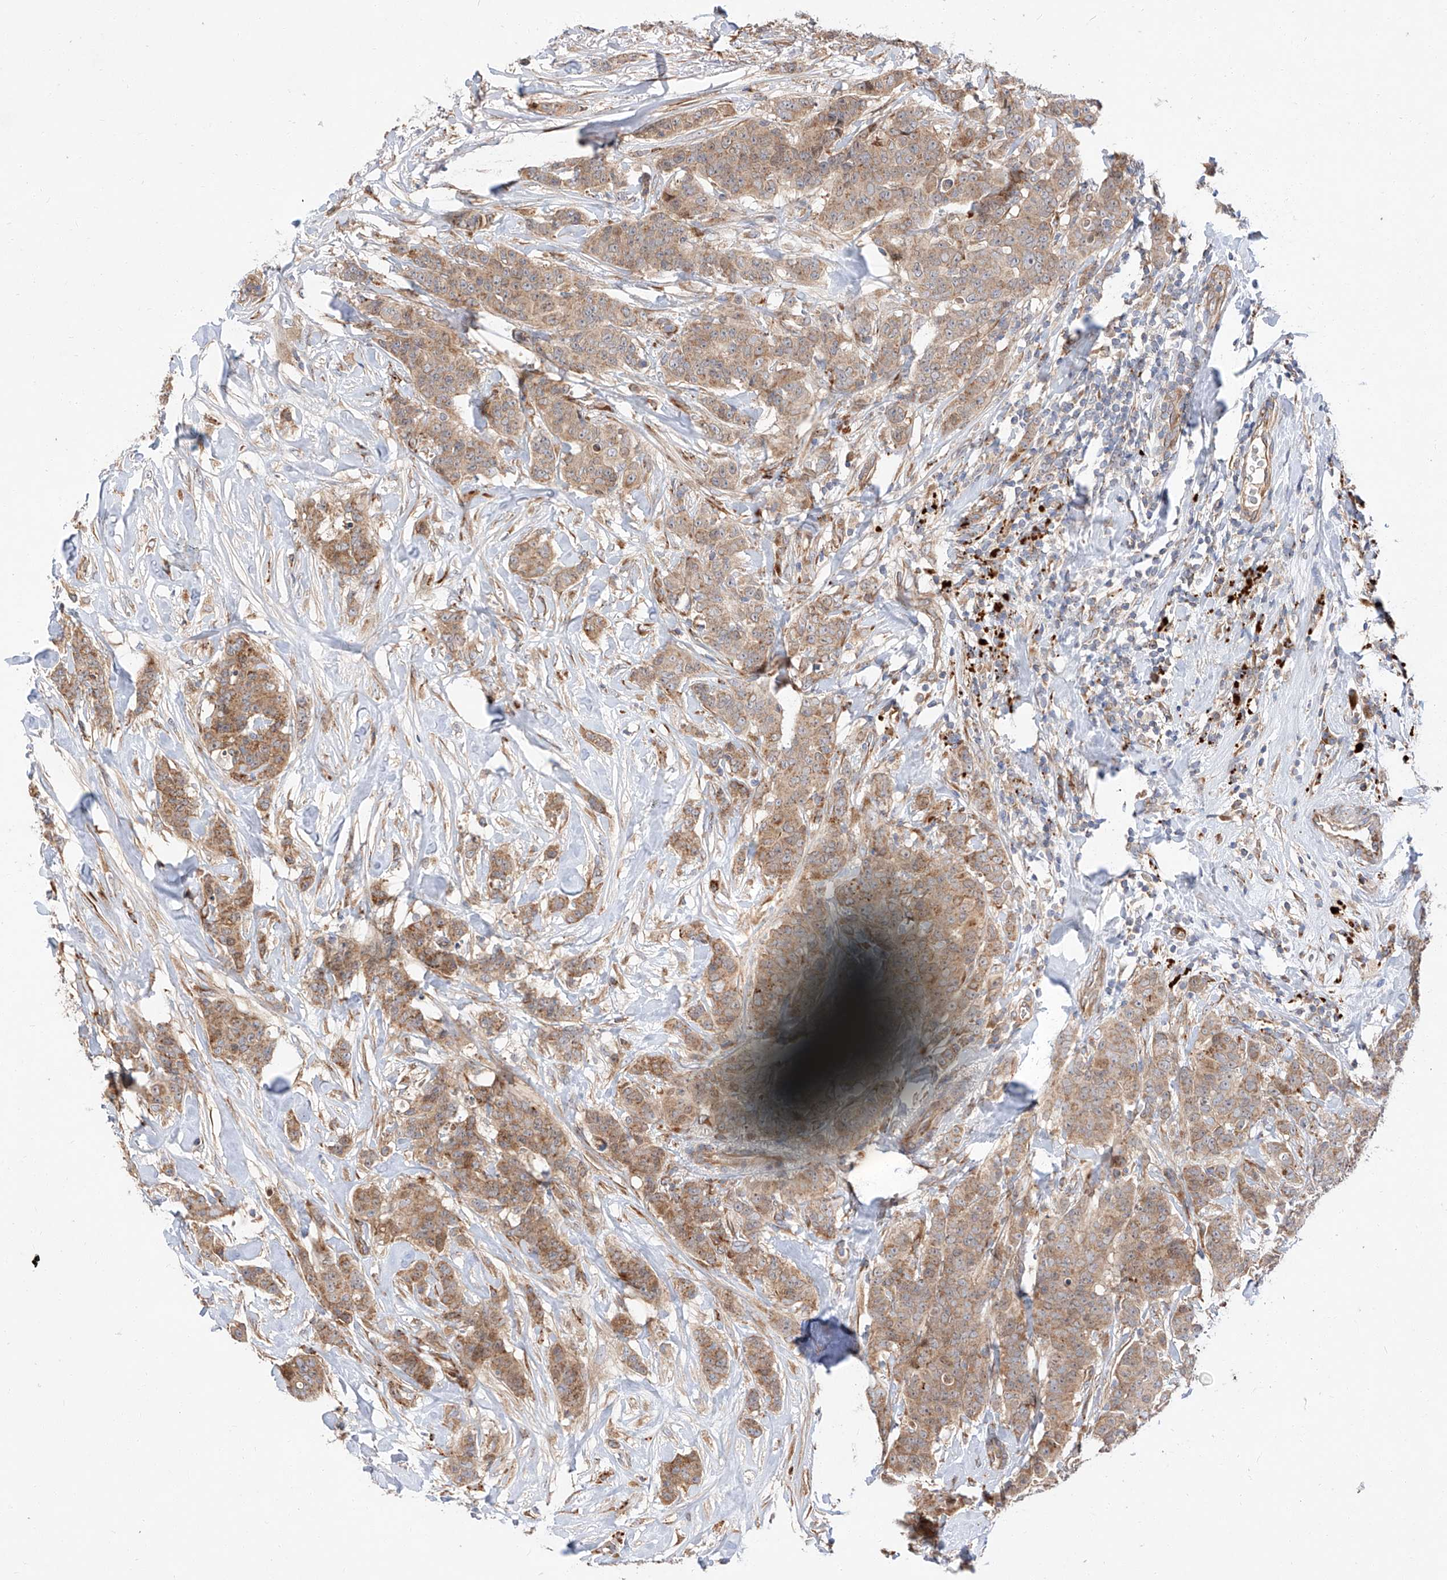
{"staining": {"intensity": "moderate", "quantity": ">75%", "location": "cytoplasmic/membranous"}, "tissue": "breast cancer", "cell_type": "Tumor cells", "image_type": "cancer", "snomed": [{"axis": "morphology", "description": "Duct carcinoma"}, {"axis": "topography", "description": "Breast"}], "caption": "A brown stain labels moderate cytoplasmic/membranous expression of a protein in breast cancer (intraductal carcinoma) tumor cells. Nuclei are stained in blue.", "gene": "DIRAS3", "patient": {"sex": "female", "age": 40}}